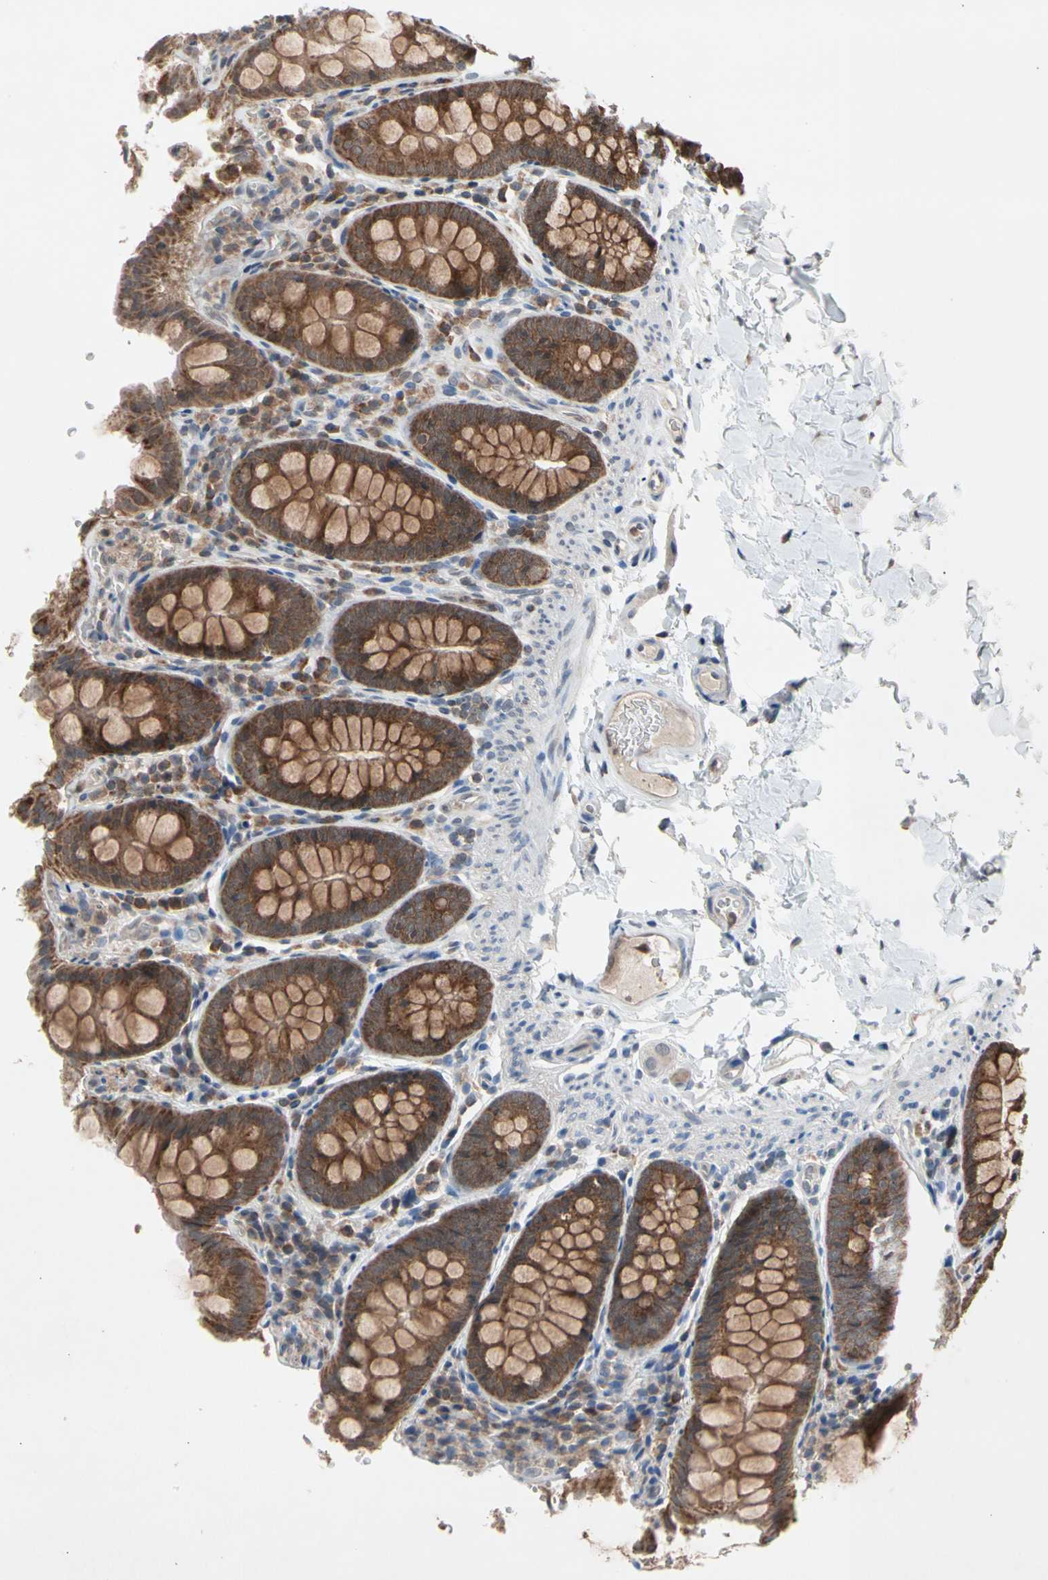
{"staining": {"intensity": "weak", "quantity": "25%-75%", "location": "cytoplasmic/membranous"}, "tissue": "colon", "cell_type": "Endothelial cells", "image_type": "normal", "snomed": [{"axis": "morphology", "description": "Normal tissue, NOS"}, {"axis": "topography", "description": "Colon"}], "caption": "The photomicrograph demonstrates immunohistochemical staining of unremarkable colon. There is weak cytoplasmic/membranous positivity is present in approximately 25%-75% of endothelial cells. (IHC, brightfield microscopy, high magnification).", "gene": "MTHFS", "patient": {"sex": "female", "age": 61}}